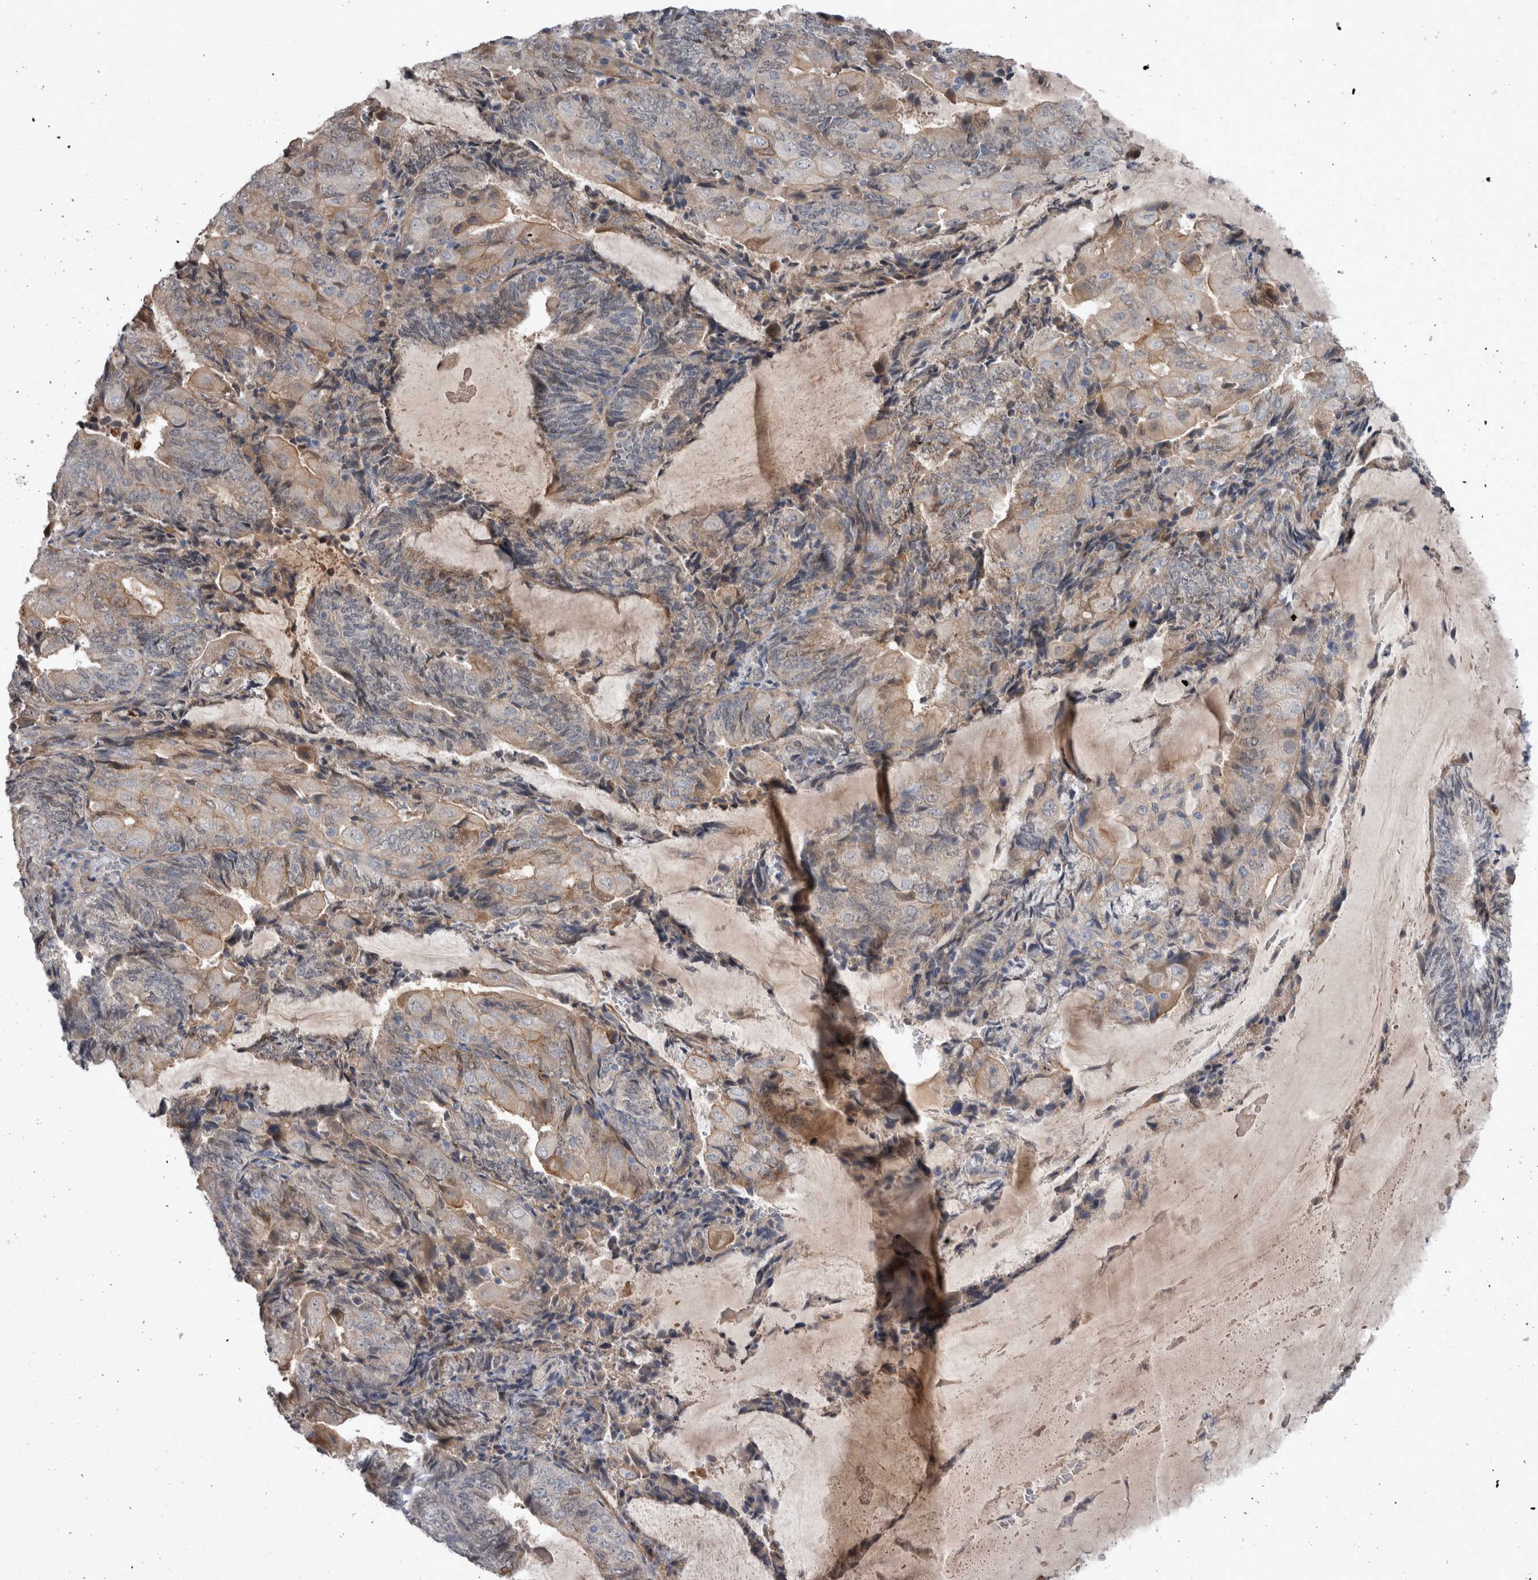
{"staining": {"intensity": "moderate", "quantity": "<25%", "location": "cytoplasmic/membranous"}, "tissue": "endometrial cancer", "cell_type": "Tumor cells", "image_type": "cancer", "snomed": [{"axis": "morphology", "description": "Adenocarcinoma, NOS"}, {"axis": "topography", "description": "Endometrium"}], "caption": "A low amount of moderate cytoplasmic/membranous staining is appreciated in about <25% of tumor cells in adenocarcinoma (endometrial) tissue. Immunohistochemistry stains the protein of interest in brown and the nuclei are stained blue.", "gene": "BCAM", "patient": {"sex": "female", "age": 81}}